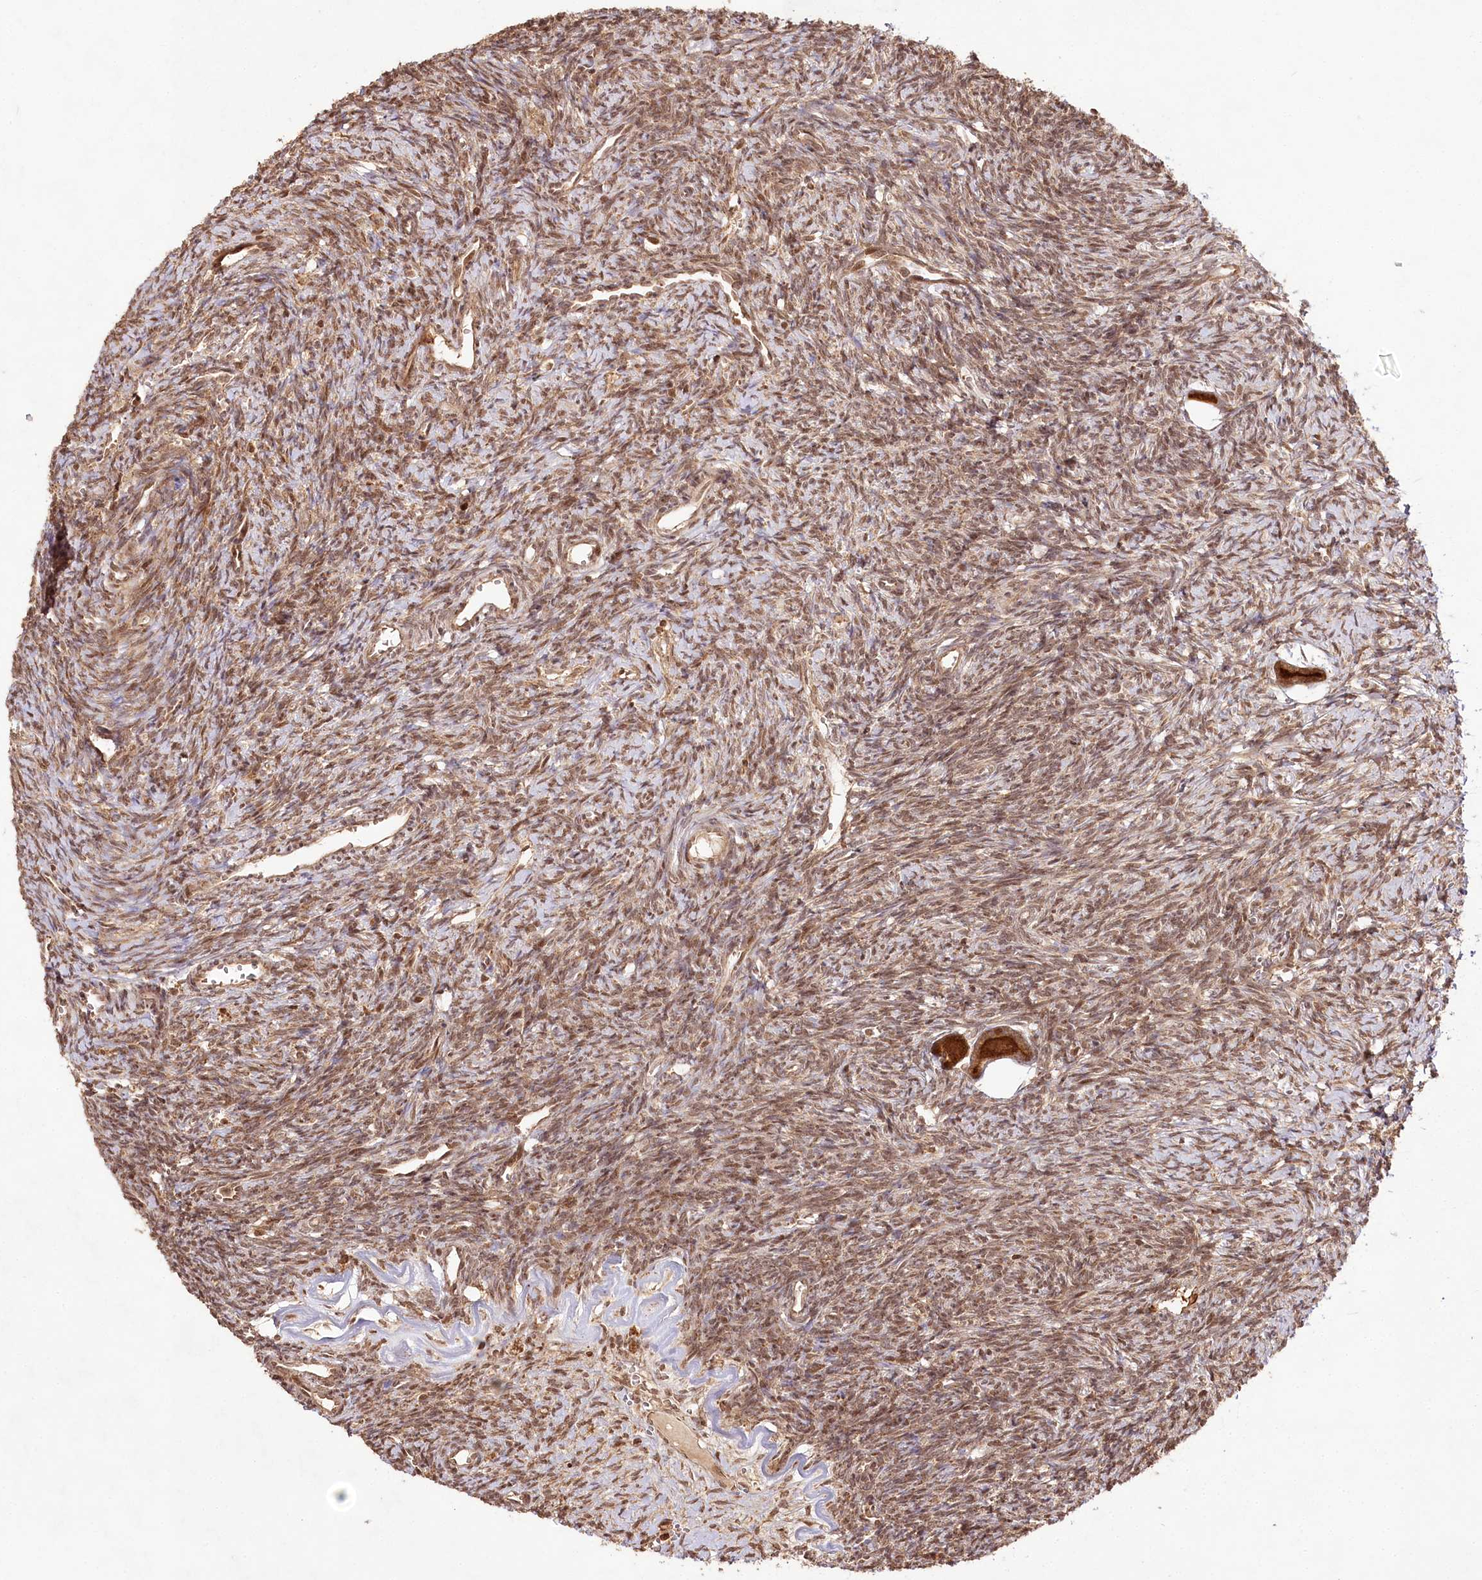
{"staining": {"intensity": "moderate", "quantity": ">75%", "location": "cytoplasmic/membranous,nuclear"}, "tissue": "ovary", "cell_type": "Follicle cells", "image_type": "normal", "snomed": [{"axis": "morphology", "description": "Normal tissue, NOS"}, {"axis": "topography", "description": "Ovary"}], "caption": "This is a histology image of immunohistochemistry (IHC) staining of unremarkable ovary, which shows moderate staining in the cytoplasmic/membranous,nuclear of follicle cells.", "gene": "ULK2", "patient": {"sex": "female", "age": 39}}